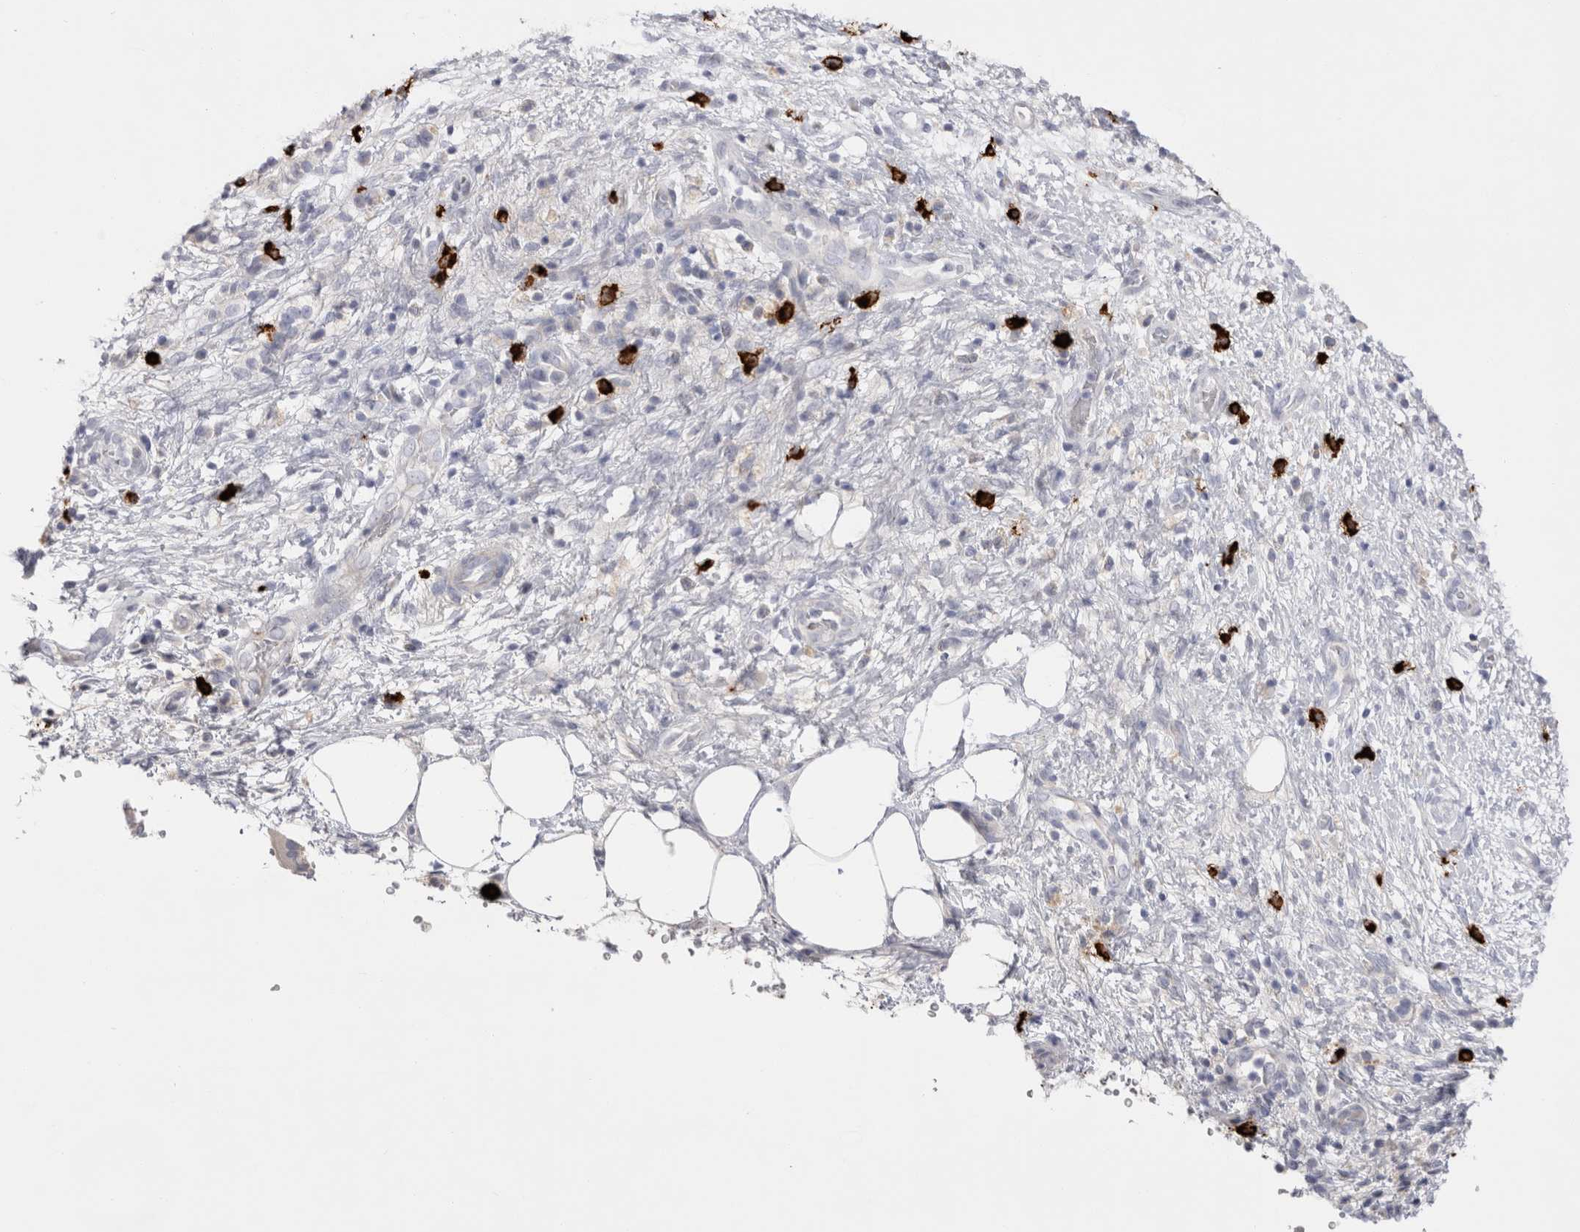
{"staining": {"intensity": "negative", "quantity": "none", "location": "none"}, "tissue": "pancreatic cancer", "cell_type": "Tumor cells", "image_type": "cancer", "snomed": [{"axis": "morphology", "description": "Adenocarcinoma, NOS"}, {"axis": "topography", "description": "Pancreas"}], "caption": "Tumor cells show no significant protein expression in adenocarcinoma (pancreatic).", "gene": "SPINK2", "patient": {"sex": "female", "age": 78}}